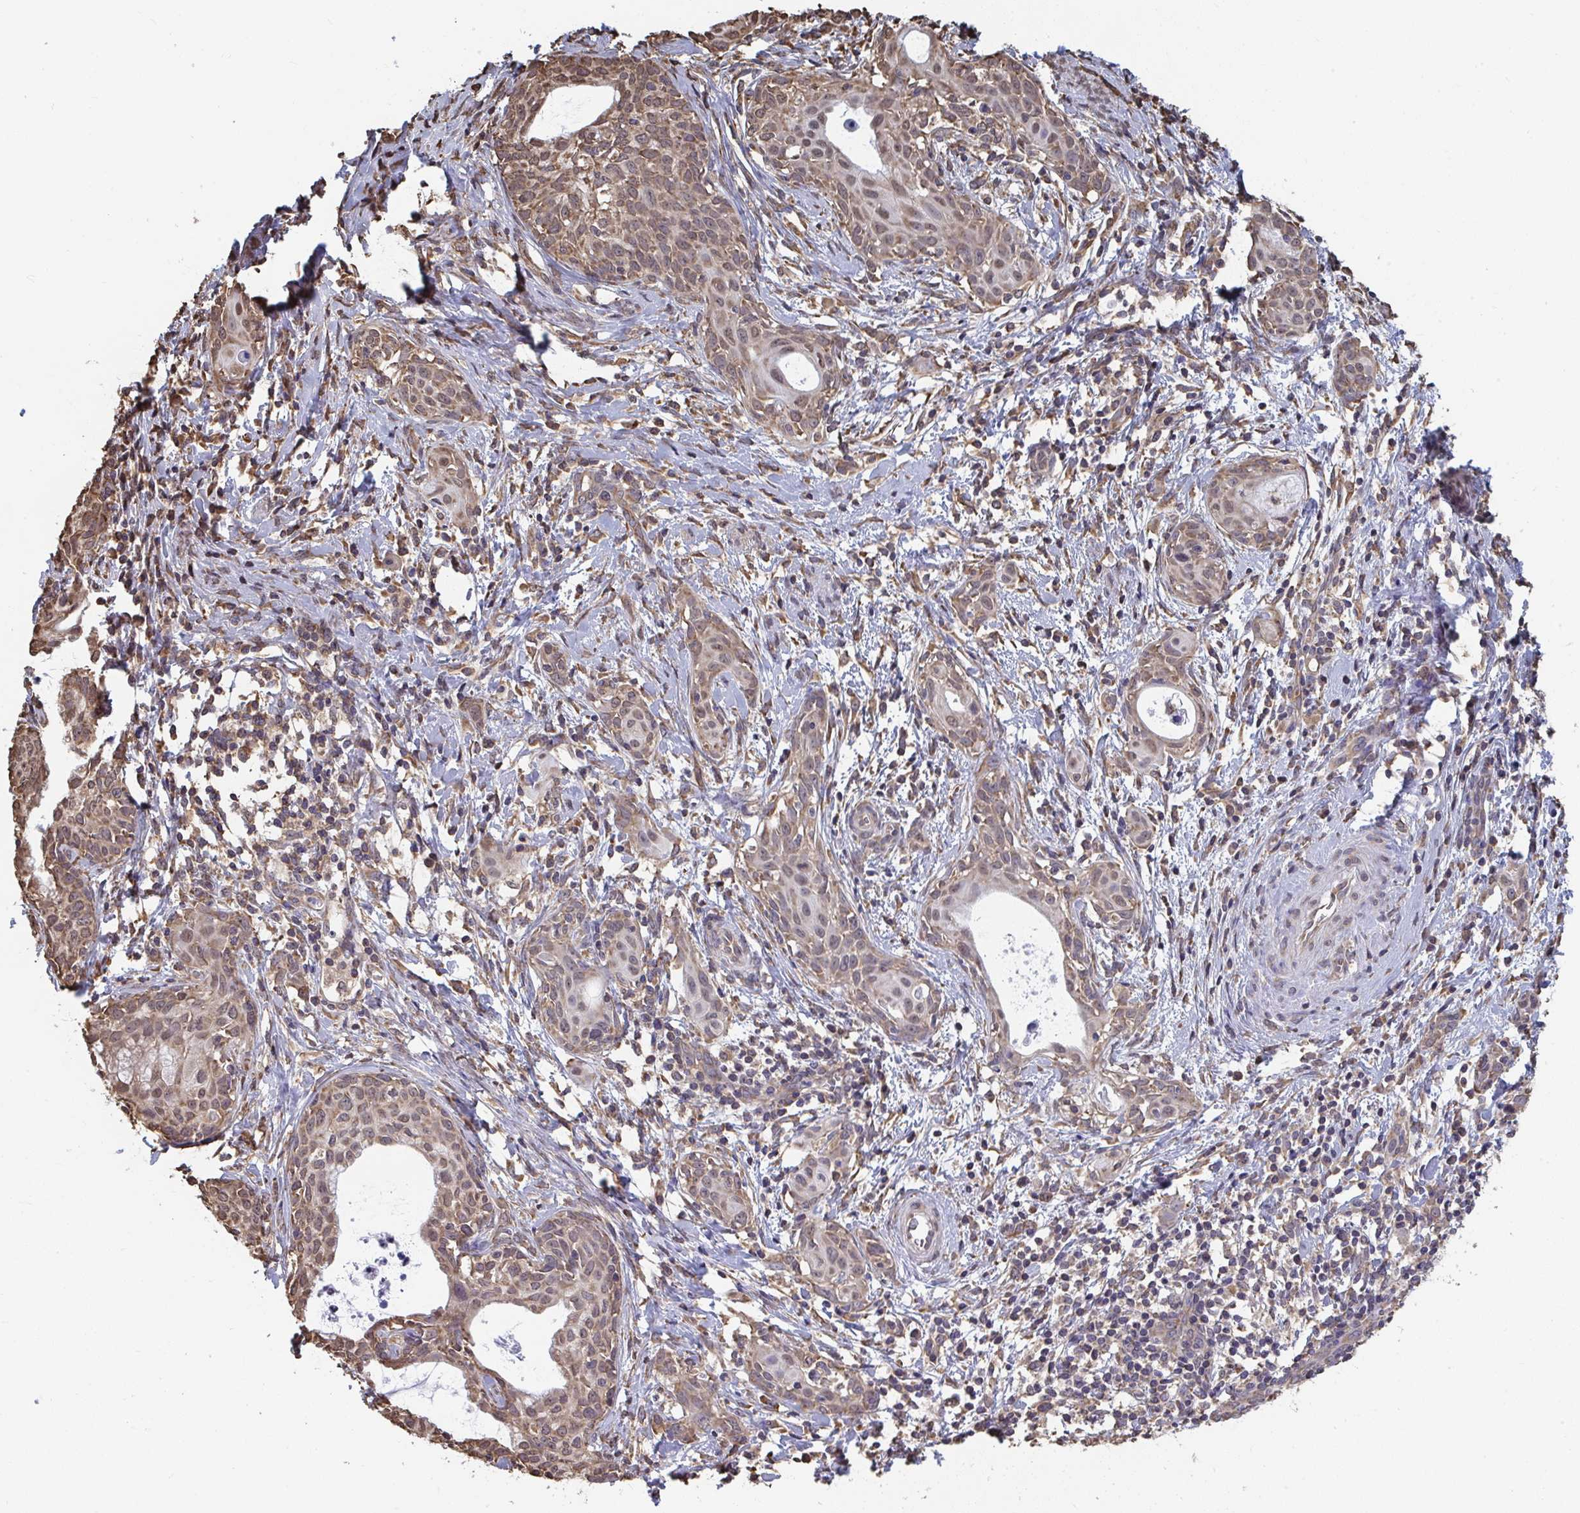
{"staining": {"intensity": "moderate", "quantity": ">75%", "location": "cytoplasmic/membranous"}, "tissue": "cervical cancer", "cell_type": "Tumor cells", "image_type": "cancer", "snomed": [{"axis": "morphology", "description": "Squamous cell carcinoma, NOS"}, {"axis": "topography", "description": "Cervix"}], "caption": "Cervical squamous cell carcinoma tissue shows moderate cytoplasmic/membranous staining in about >75% of tumor cells, visualized by immunohistochemistry.", "gene": "SYNCRIP", "patient": {"sex": "female", "age": 52}}